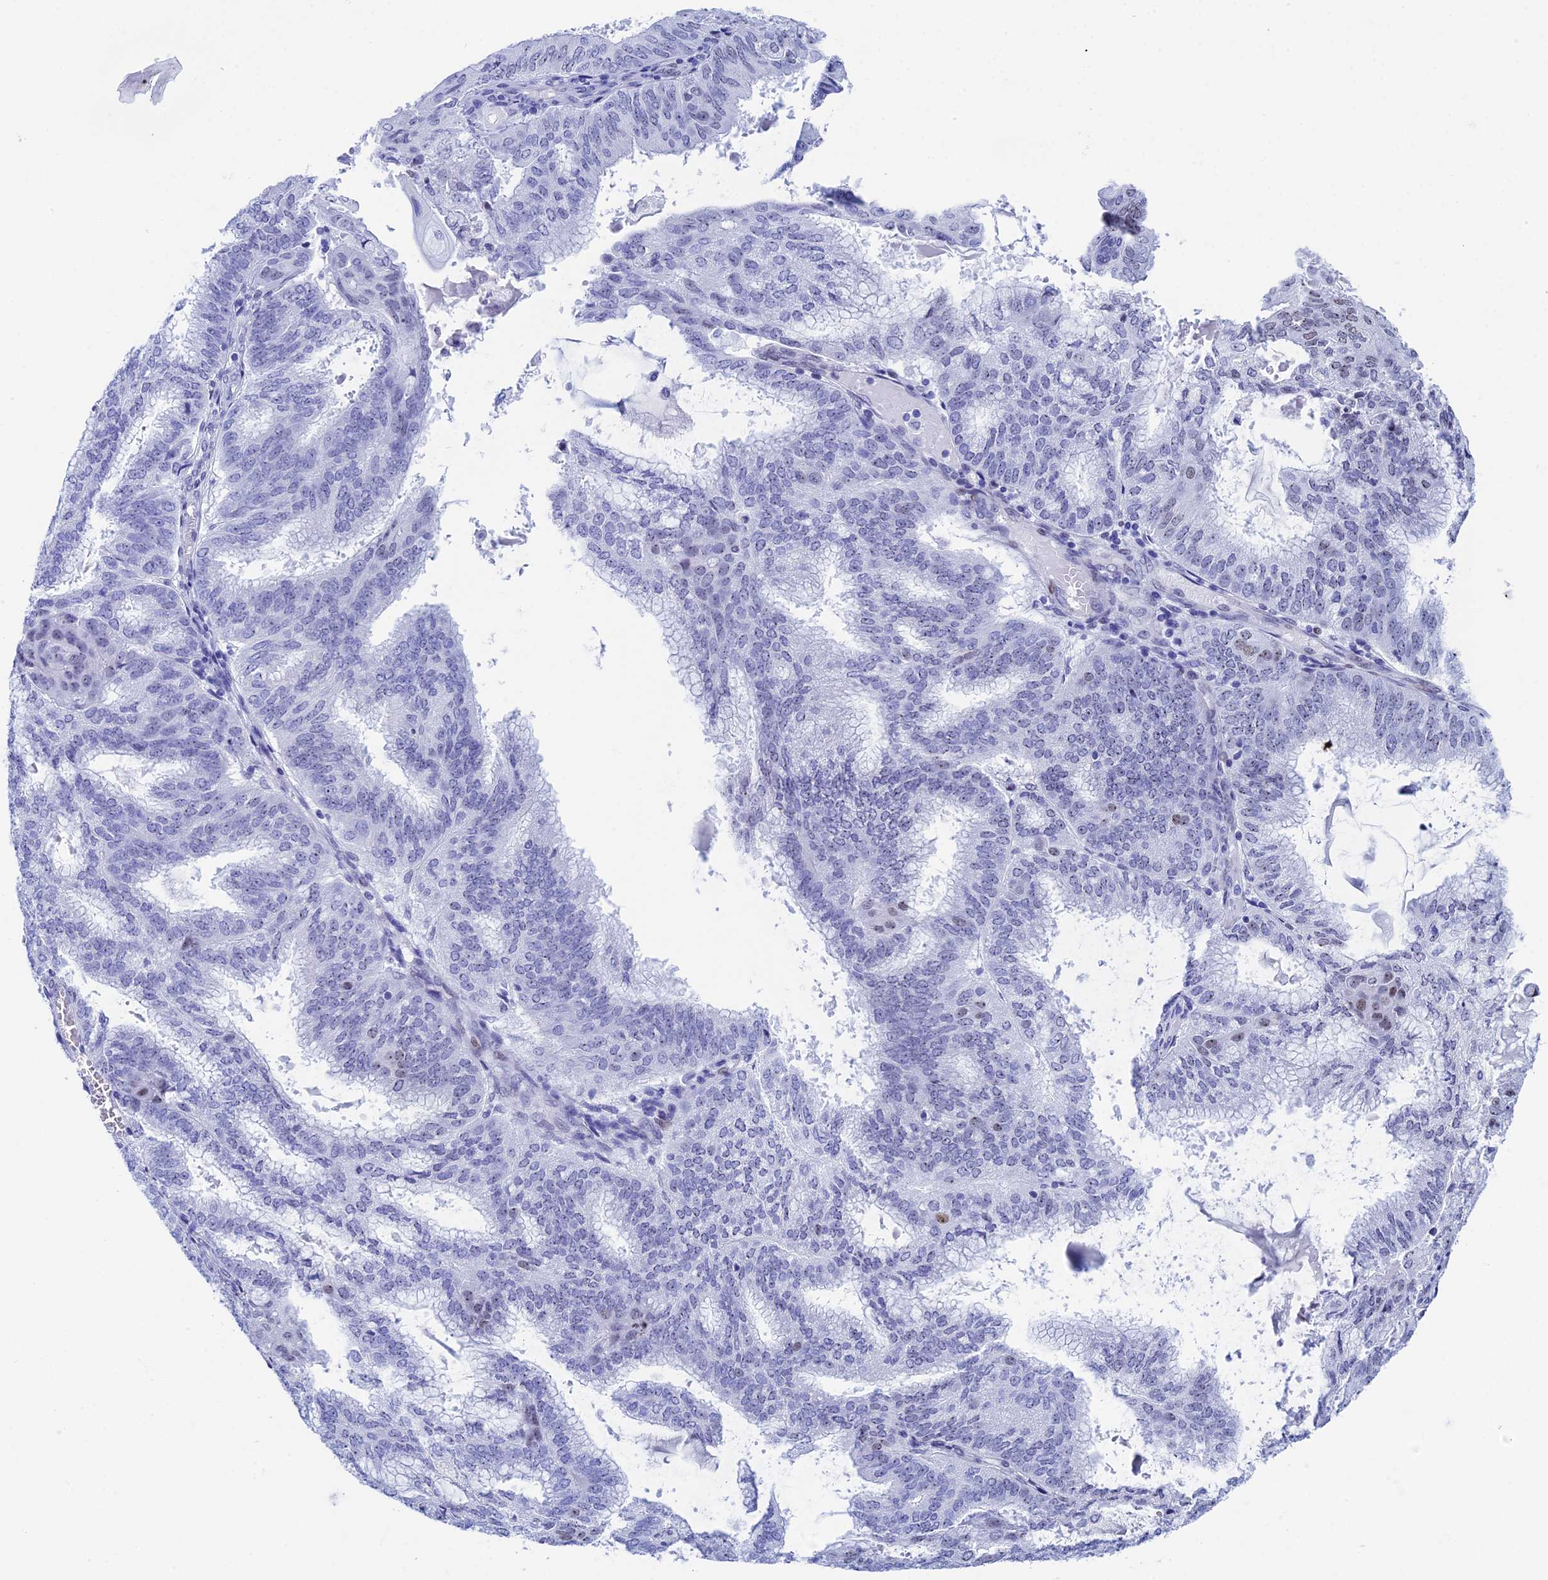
{"staining": {"intensity": "moderate", "quantity": "<25%", "location": "nuclear"}, "tissue": "endometrial cancer", "cell_type": "Tumor cells", "image_type": "cancer", "snomed": [{"axis": "morphology", "description": "Adenocarcinoma, NOS"}, {"axis": "topography", "description": "Endometrium"}], "caption": "The micrograph displays staining of endometrial cancer, revealing moderate nuclear protein staining (brown color) within tumor cells.", "gene": "CCDC86", "patient": {"sex": "female", "age": 49}}